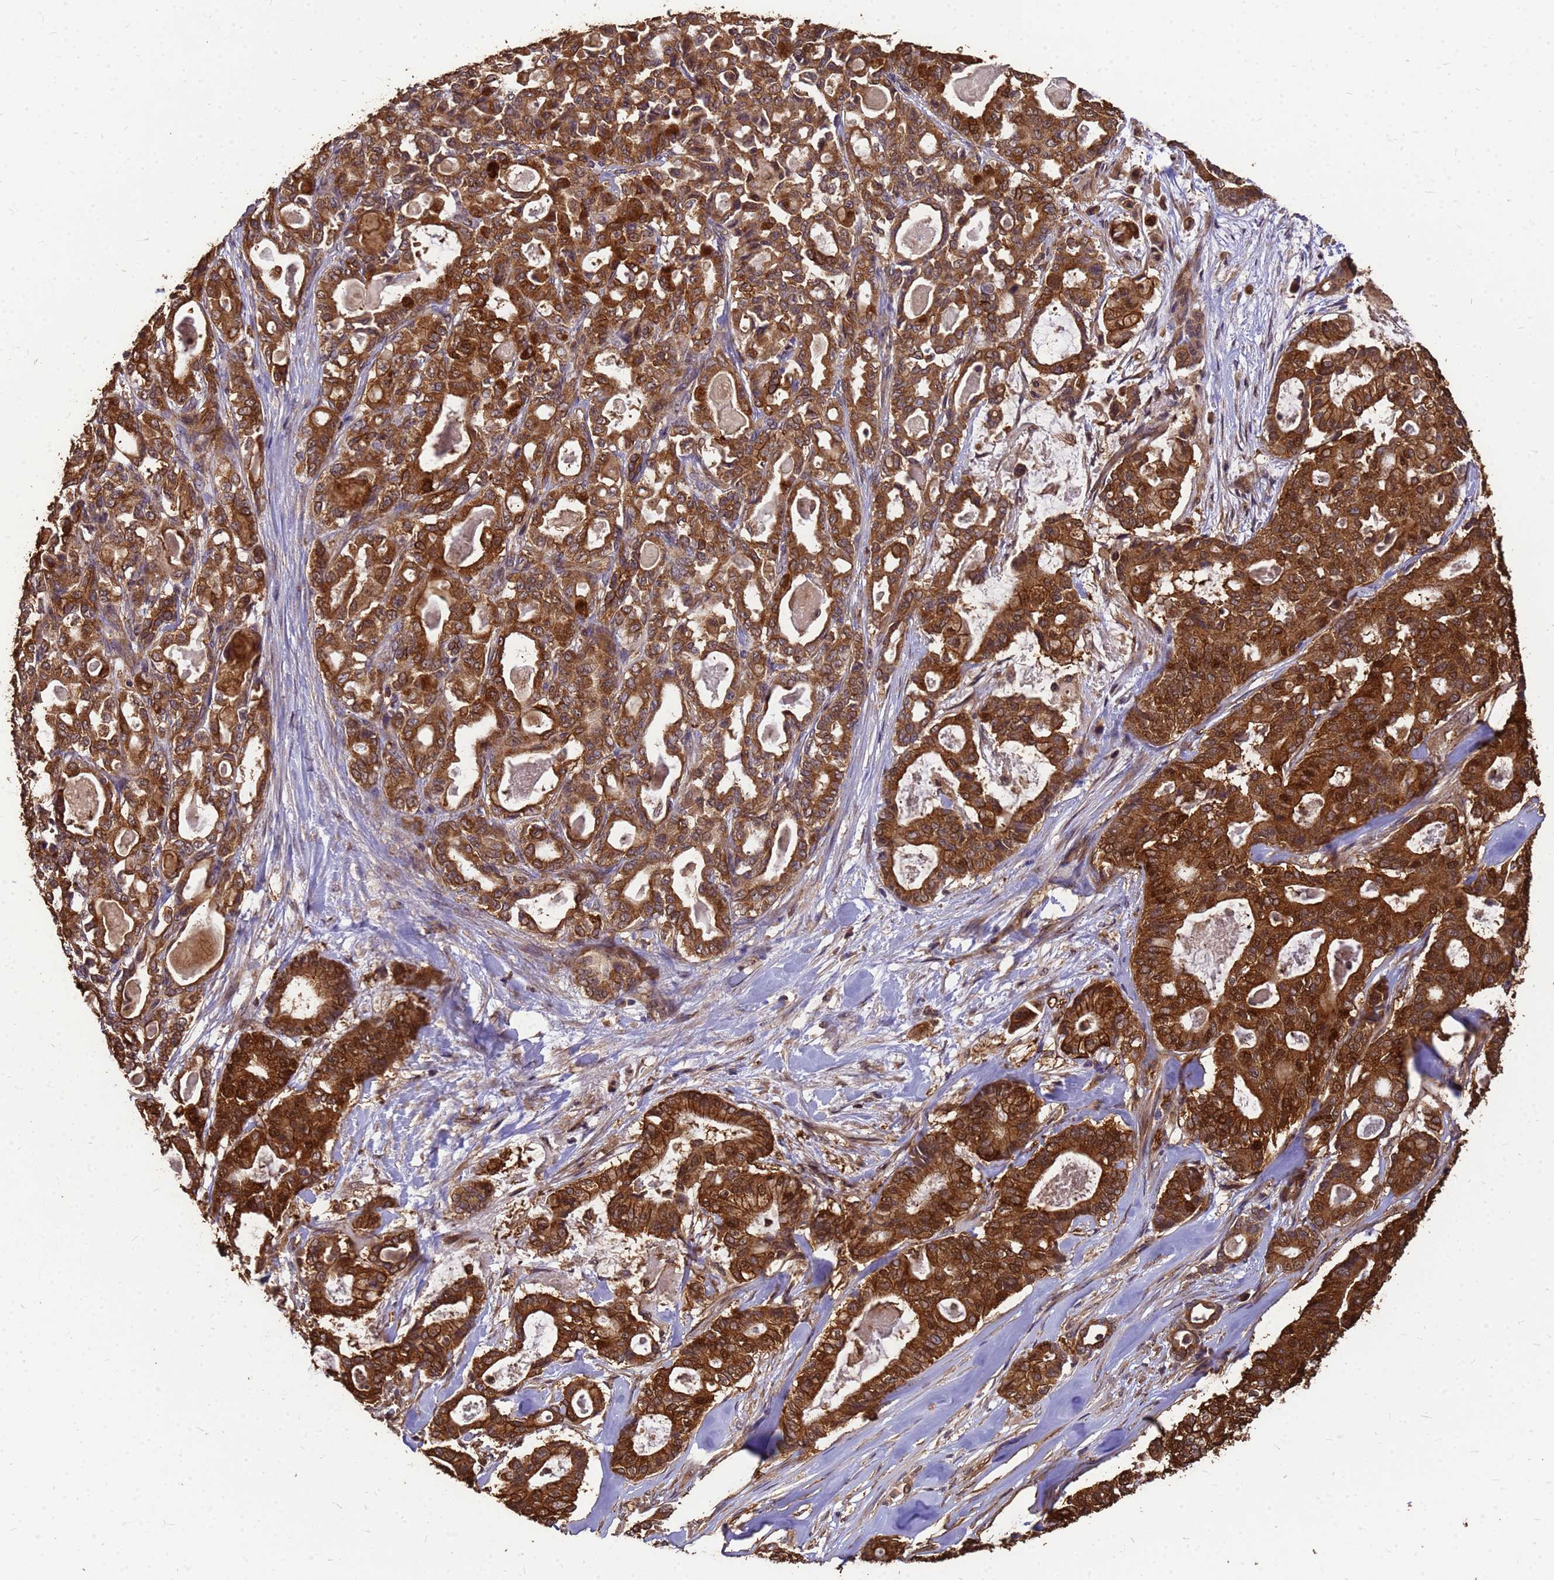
{"staining": {"intensity": "strong", "quantity": ">75%", "location": "cytoplasmic/membranous,nuclear"}, "tissue": "pancreatic cancer", "cell_type": "Tumor cells", "image_type": "cancer", "snomed": [{"axis": "morphology", "description": "Adenocarcinoma, NOS"}, {"axis": "topography", "description": "Pancreas"}], "caption": "The histopathology image reveals a brown stain indicating the presence of a protein in the cytoplasmic/membranous and nuclear of tumor cells in pancreatic cancer (adenocarcinoma).", "gene": "ZNF618", "patient": {"sex": "male", "age": 63}}